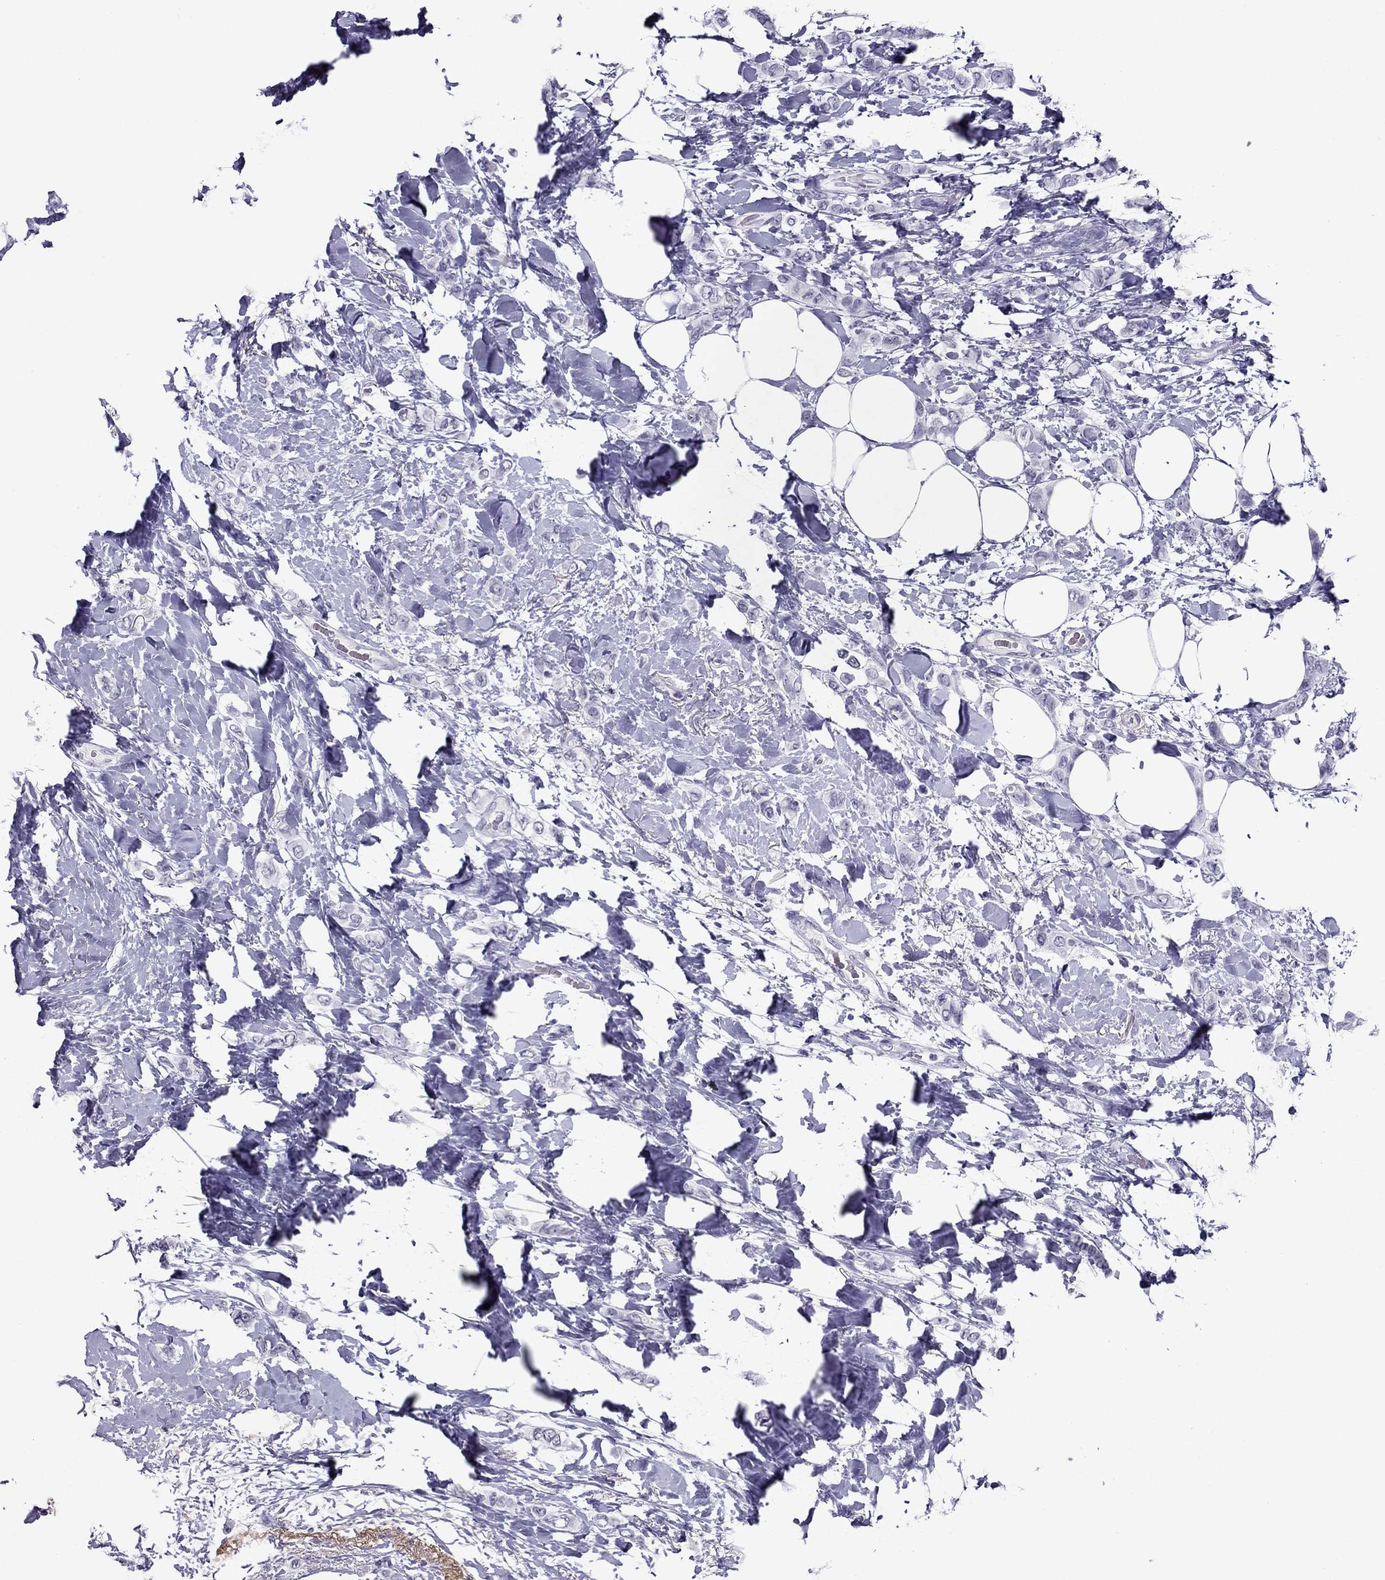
{"staining": {"intensity": "negative", "quantity": "none", "location": "none"}, "tissue": "breast cancer", "cell_type": "Tumor cells", "image_type": "cancer", "snomed": [{"axis": "morphology", "description": "Lobular carcinoma"}, {"axis": "topography", "description": "Breast"}], "caption": "A micrograph of human breast lobular carcinoma is negative for staining in tumor cells.", "gene": "MYLK3", "patient": {"sex": "female", "age": 66}}